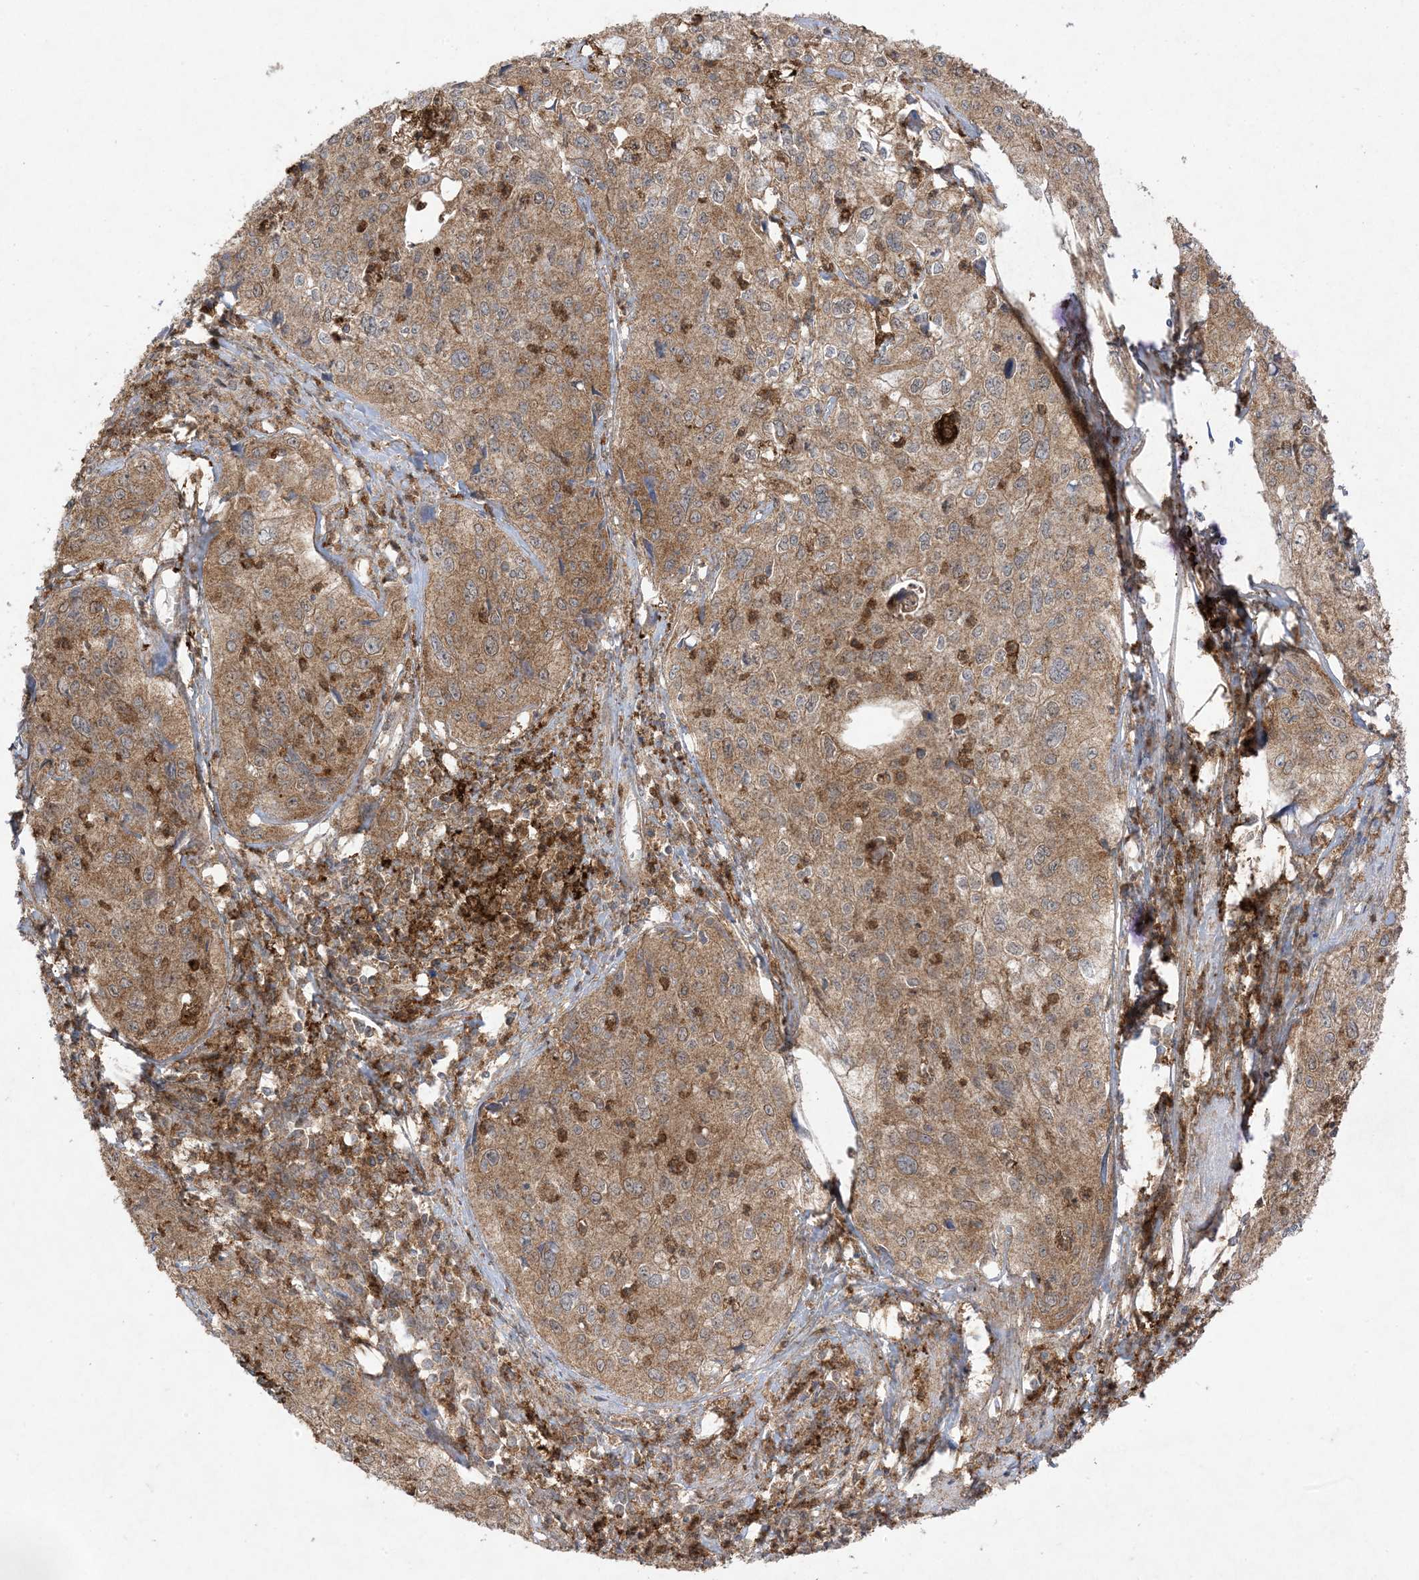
{"staining": {"intensity": "moderate", "quantity": ">75%", "location": "cytoplasmic/membranous"}, "tissue": "cervical cancer", "cell_type": "Tumor cells", "image_type": "cancer", "snomed": [{"axis": "morphology", "description": "Squamous cell carcinoma, NOS"}, {"axis": "topography", "description": "Cervix"}], "caption": "A brown stain highlights moderate cytoplasmic/membranous staining of a protein in human cervical cancer (squamous cell carcinoma) tumor cells.", "gene": "UBE2C", "patient": {"sex": "female", "age": 31}}